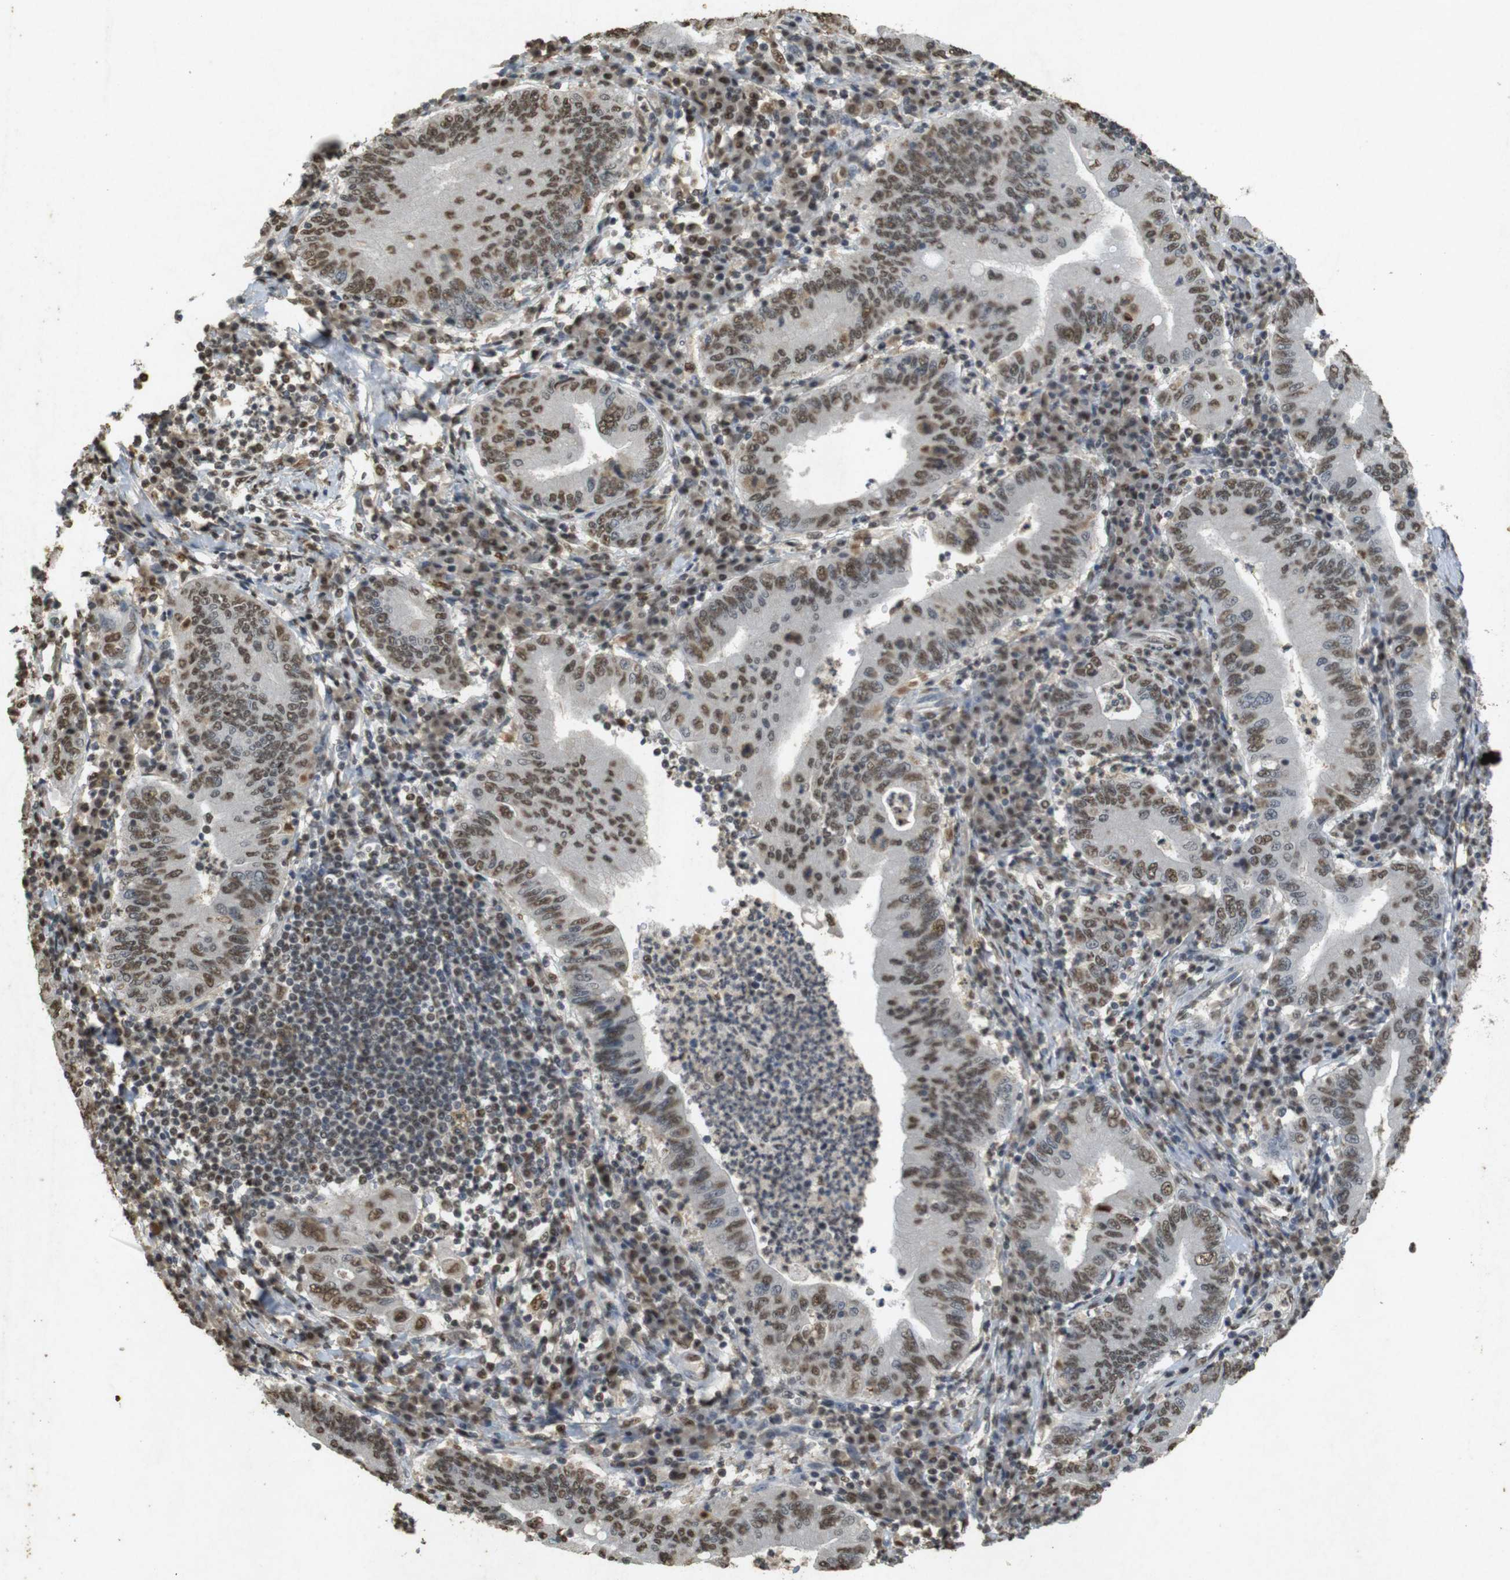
{"staining": {"intensity": "moderate", "quantity": ">75%", "location": "nuclear"}, "tissue": "stomach cancer", "cell_type": "Tumor cells", "image_type": "cancer", "snomed": [{"axis": "morphology", "description": "Normal tissue, NOS"}, {"axis": "morphology", "description": "Adenocarcinoma, NOS"}, {"axis": "topography", "description": "Esophagus"}, {"axis": "topography", "description": "Stomach, upper"}, {"axis": "topography", "description": "Peripheral nerve tissue"}], "caption": "Human stomach adenocarcinoma stained for a protein (brown) exhibits moderate nuclear positive staining in approximately >75% of tumor cells.", "gene": "GATA4", "patient": {"sex": "male", "age": 62}}